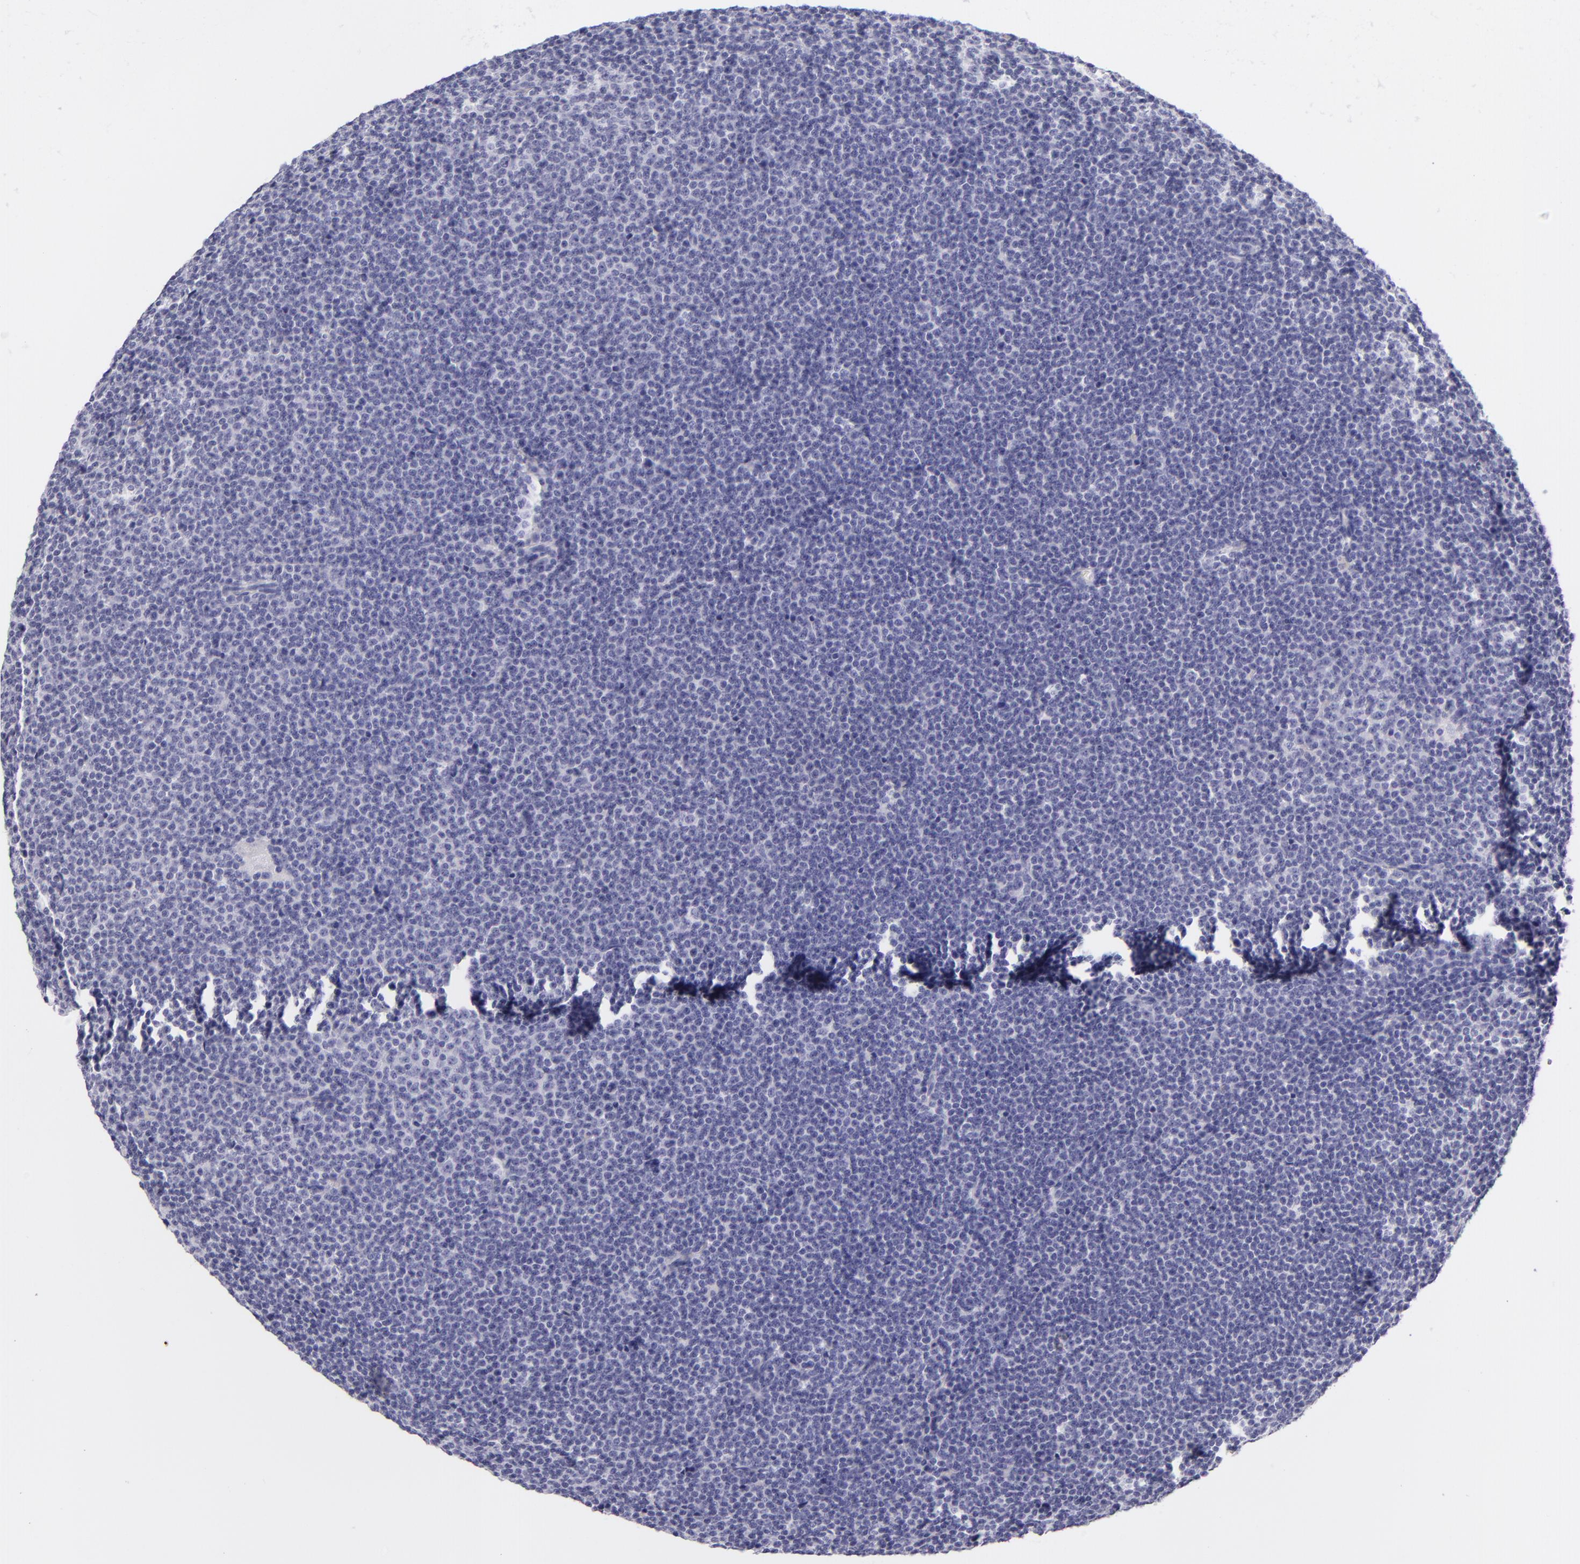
{"staining": {"intensity": "negative", "quantity": "none", "location": "none"}, "tissue": "lymphoma", "cell_type": "Tumor cells", "image_type": "cancer", "snomed": [{"axis": "morphology", "description": "Malignant lymphoma, non-Hodgkin's type, Low grade"}, {"axis": "topography", "description": "Lymph node"}], "caption": "A high-resolution micrograph shows immunohistochemistry (IHC) staining of low-grade malignant lymphoma, non-Hodgkin's type, which shows no significant expression in tumor cells. (DAB (3,3'-diaminobenzidine) IHC, high magnification).", "gene": "INA", "patient": {"sex": "female", "age": 69}}